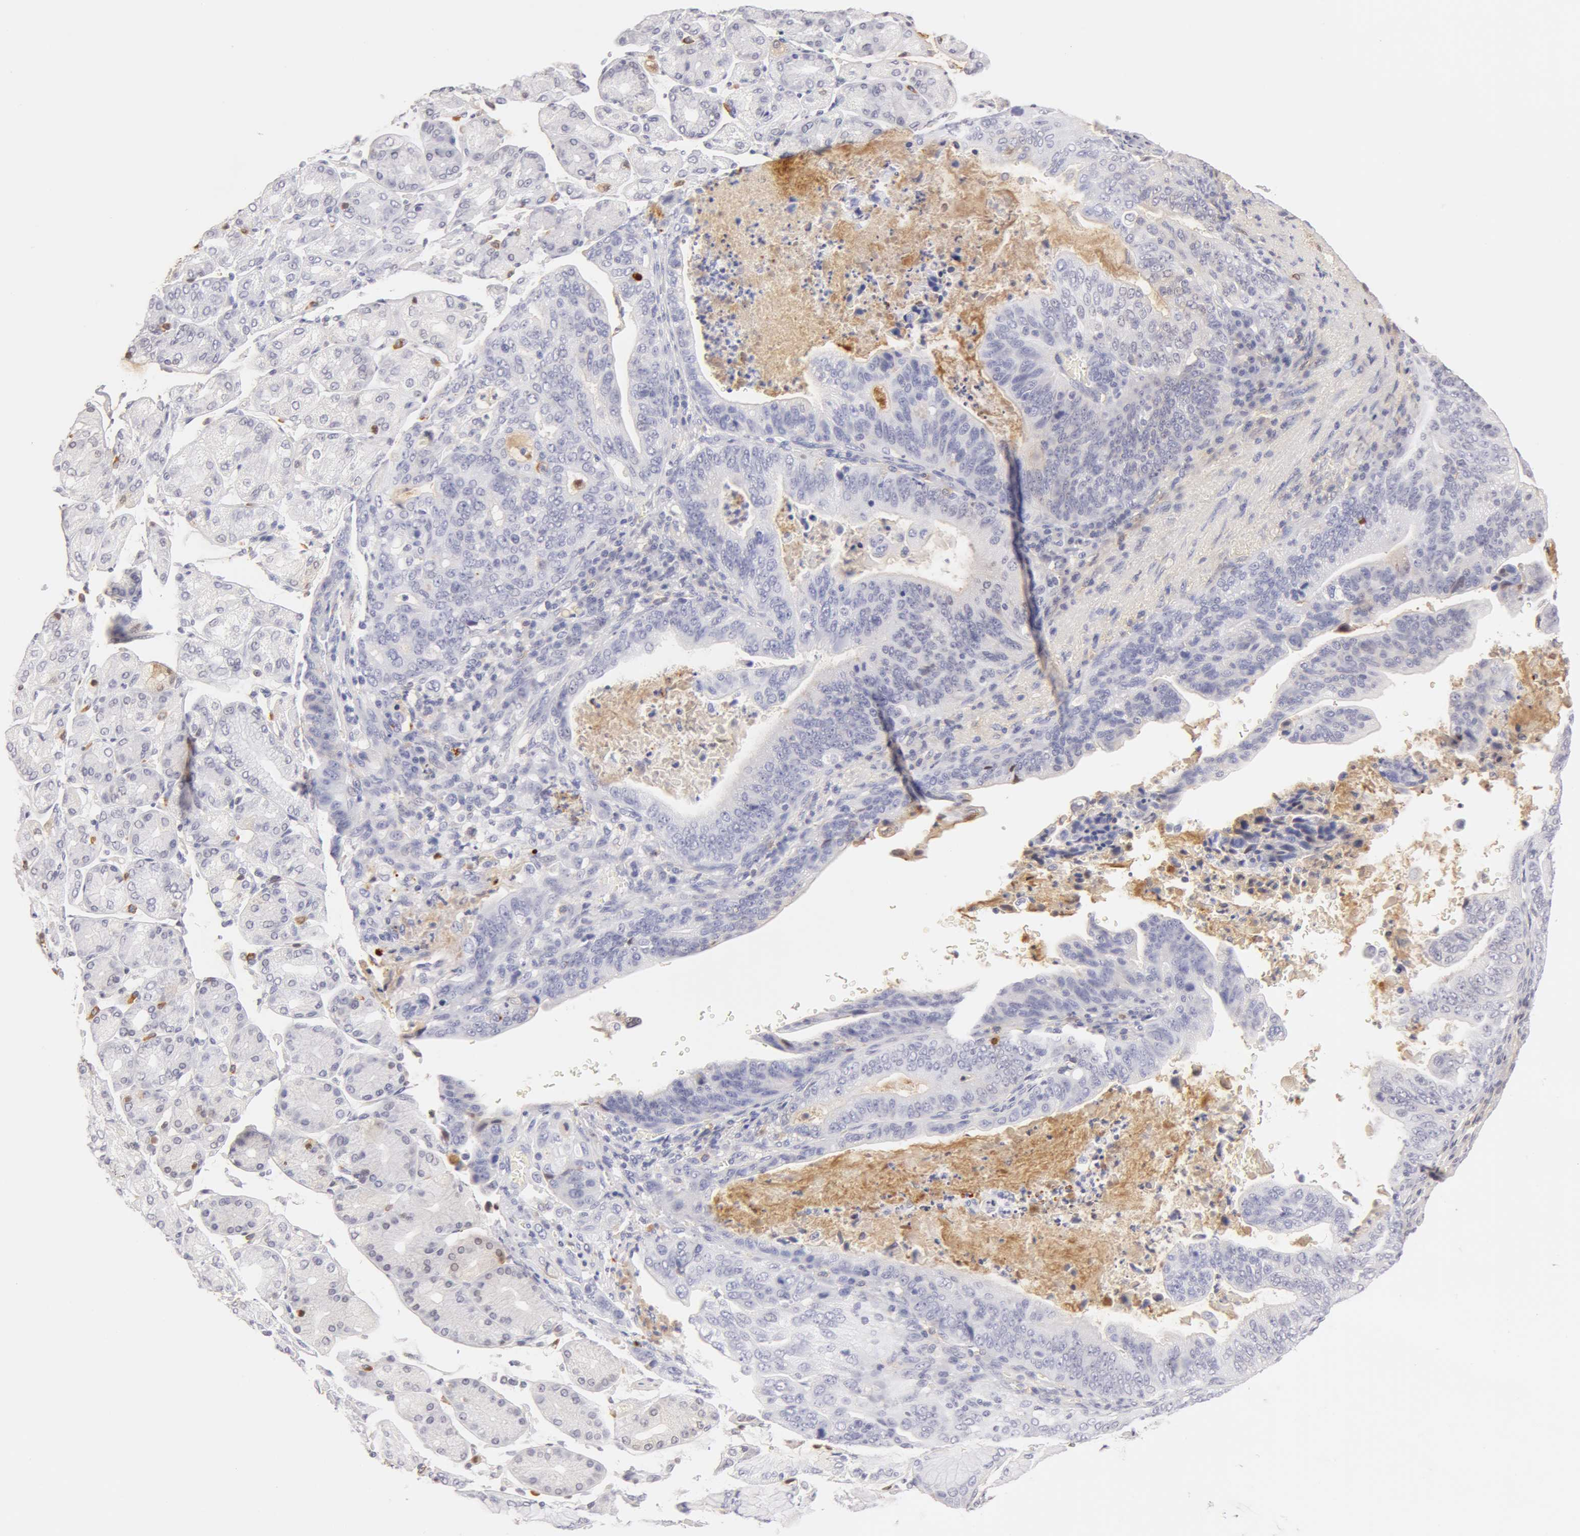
{"staining": {"intensity": "negative", "quantity": "none", "location": "none"}, "tissue": "stomach cancer", "cell_type": "Tumor cells", "image_type": "cancer", "snomed": [{"axis": "morphology", "description": "Adenocarcinoma, NOS"}, {"axis": "topography", "description": "Stomach, upper"}], "caption": "DAB immunohistochemical staining of human stomach cancer exhibits no significant staining in tumor cells.", "gene": "AHSG", "patient": {"sex": "female", "age": 50}}